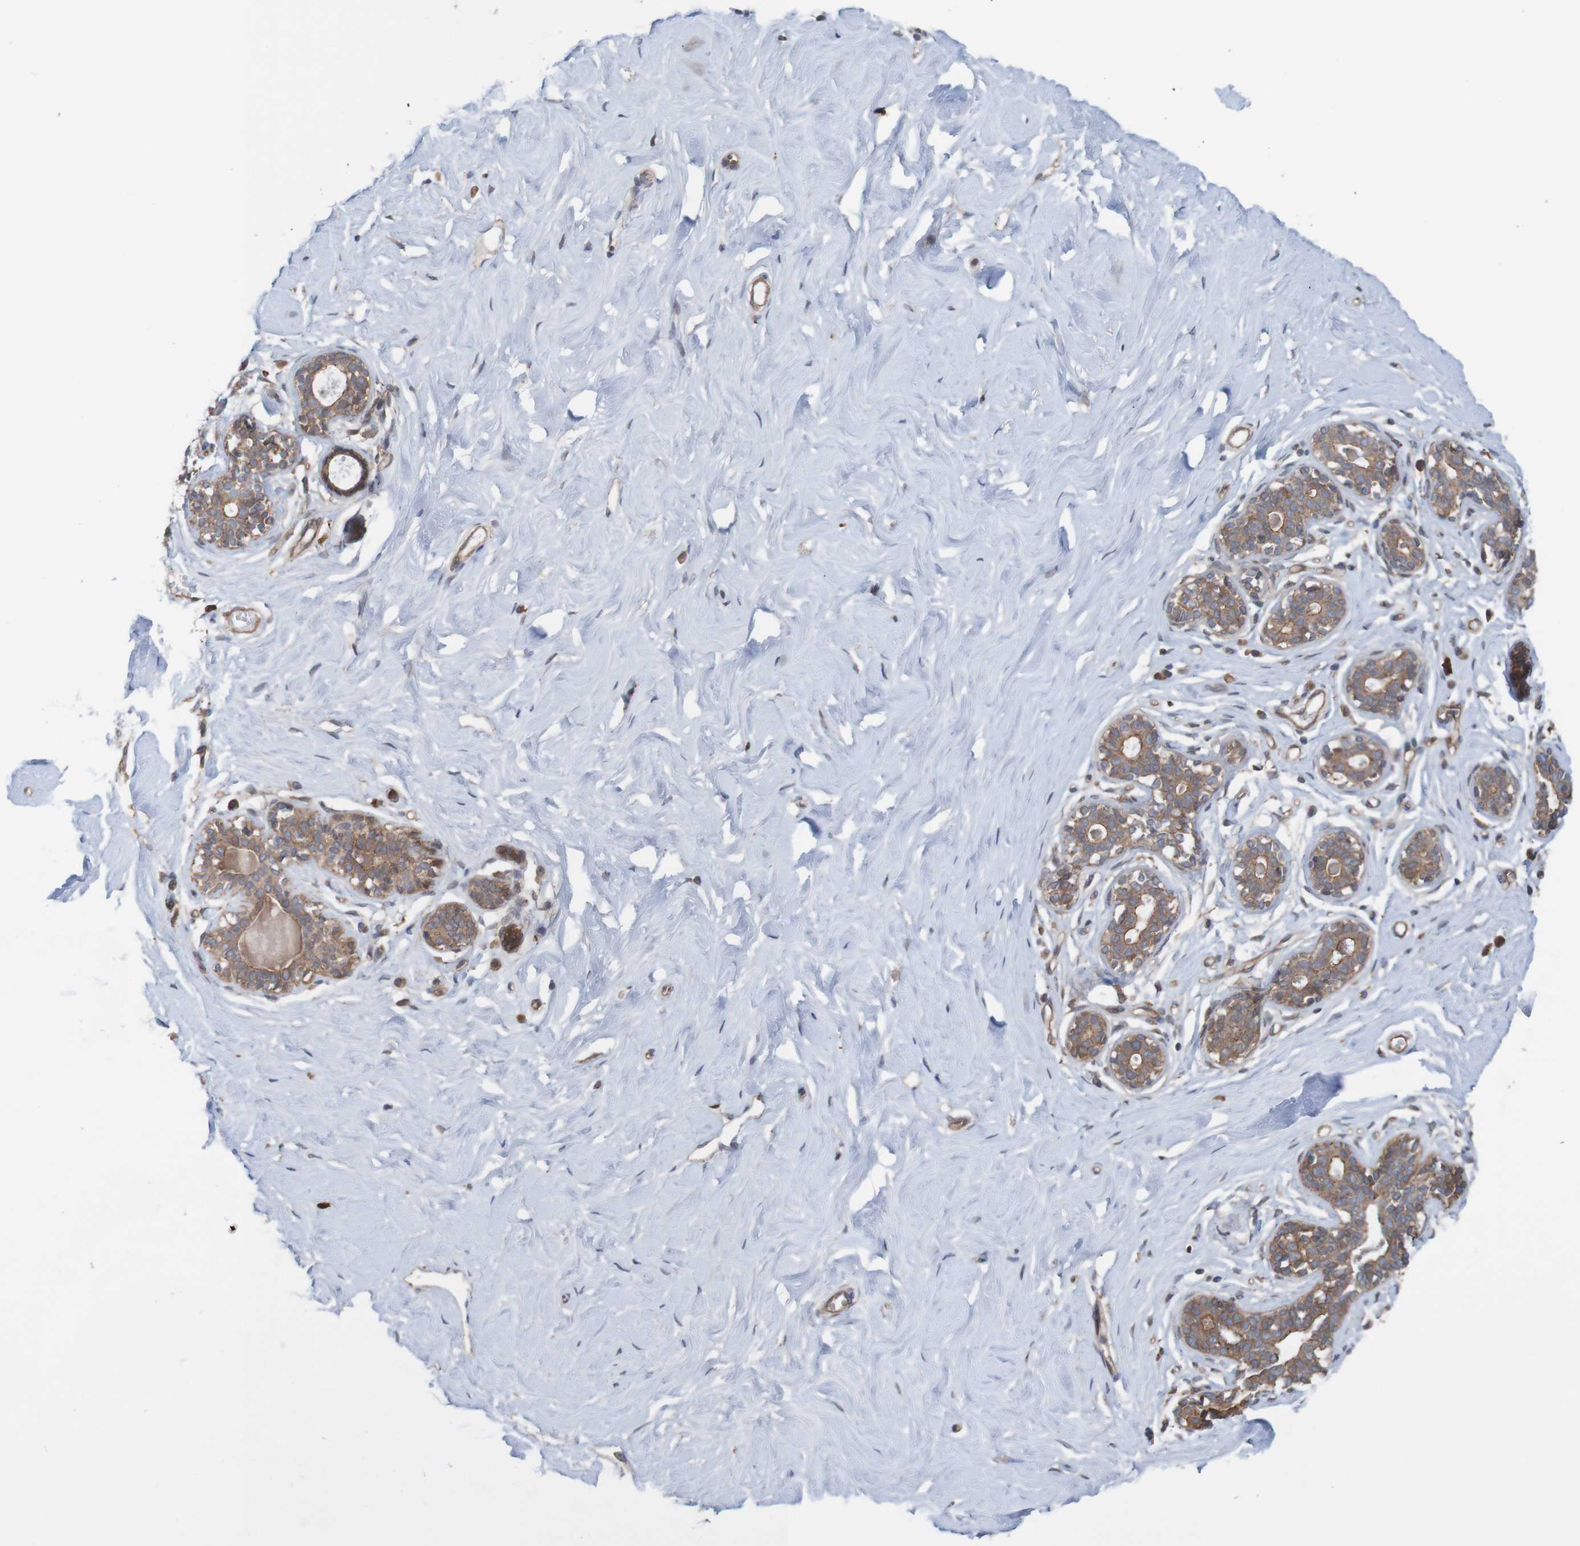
{"staining": {"intensity": "negative", "quantity": "none", "location": "none"}, "tissue": "breast", "cell_type": "Adipocytes", "image_type": "normal", "snomed": [{"axis": "morphology", "description": "Normal tissue, NOS"}, {"axis": "topography", "description": "Breast"}], "caption": "Immunohistochemistry (IHC) photomicrograph of unremarkable human breast stained for a protein (brown), which demonstrates no positivity in adipocytes. (IHC, brightfield microscopy, high magnification).", "gene": "ARHGEF11", "patient": {"sex": "female", "age": 23}}